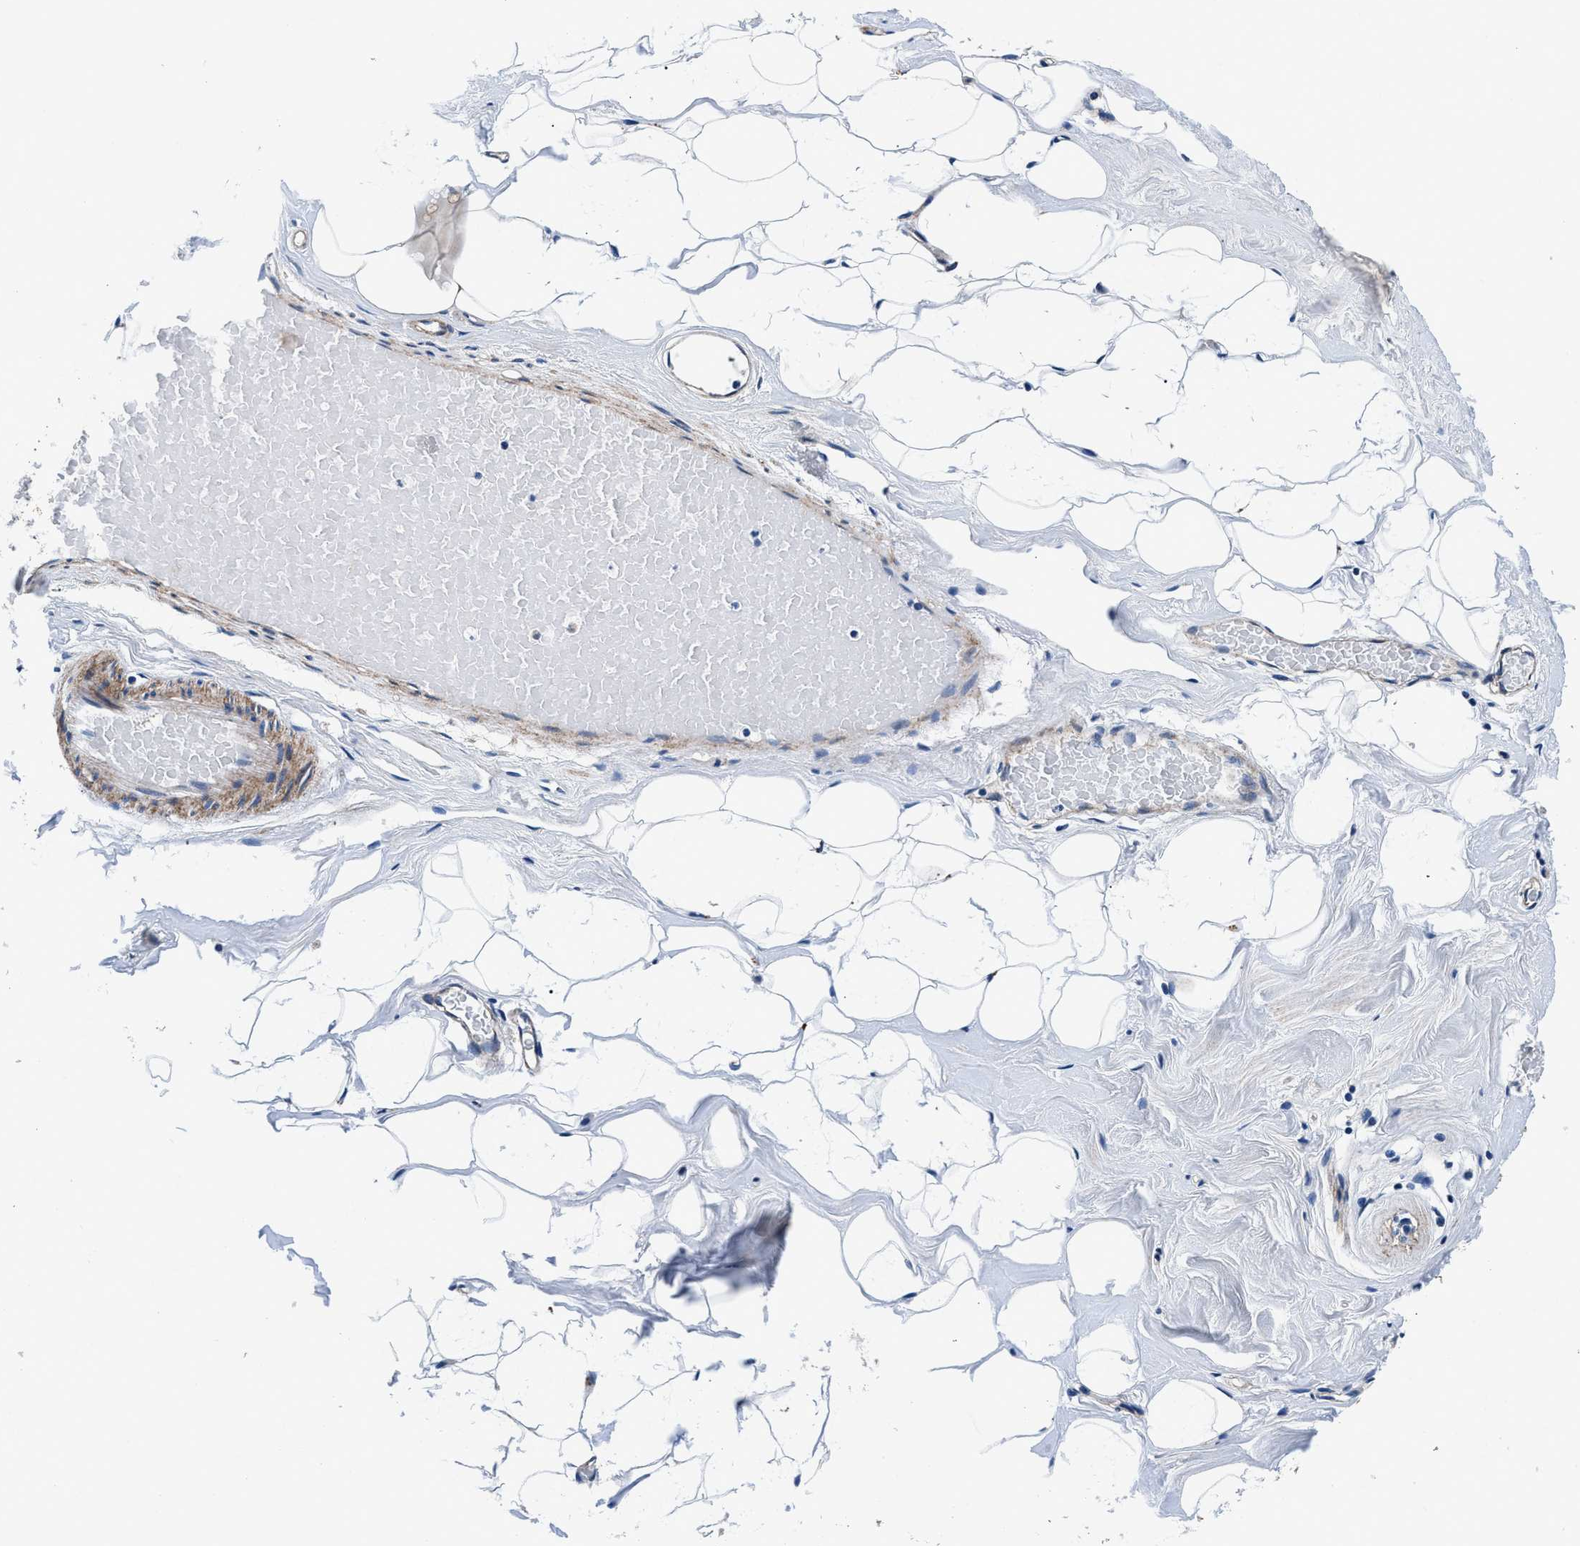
{"staining": {"intensity": "negative", "quantity": "none", "location": "none"}, "tissue": "breast", "cell_type": "Adipocytes", "image_type": "normal", "snomed": [{"axis": "morphology", "description": "Normal tissue, NOS"}, {"axis": "topography", "description": "Breast"}], "caption": "This is an IHC photomicrograph of unremarkable human breast. There is no staining in adipocytes.", "gene": "DAG1", "patient": {"sex": "female", "age": 75}}